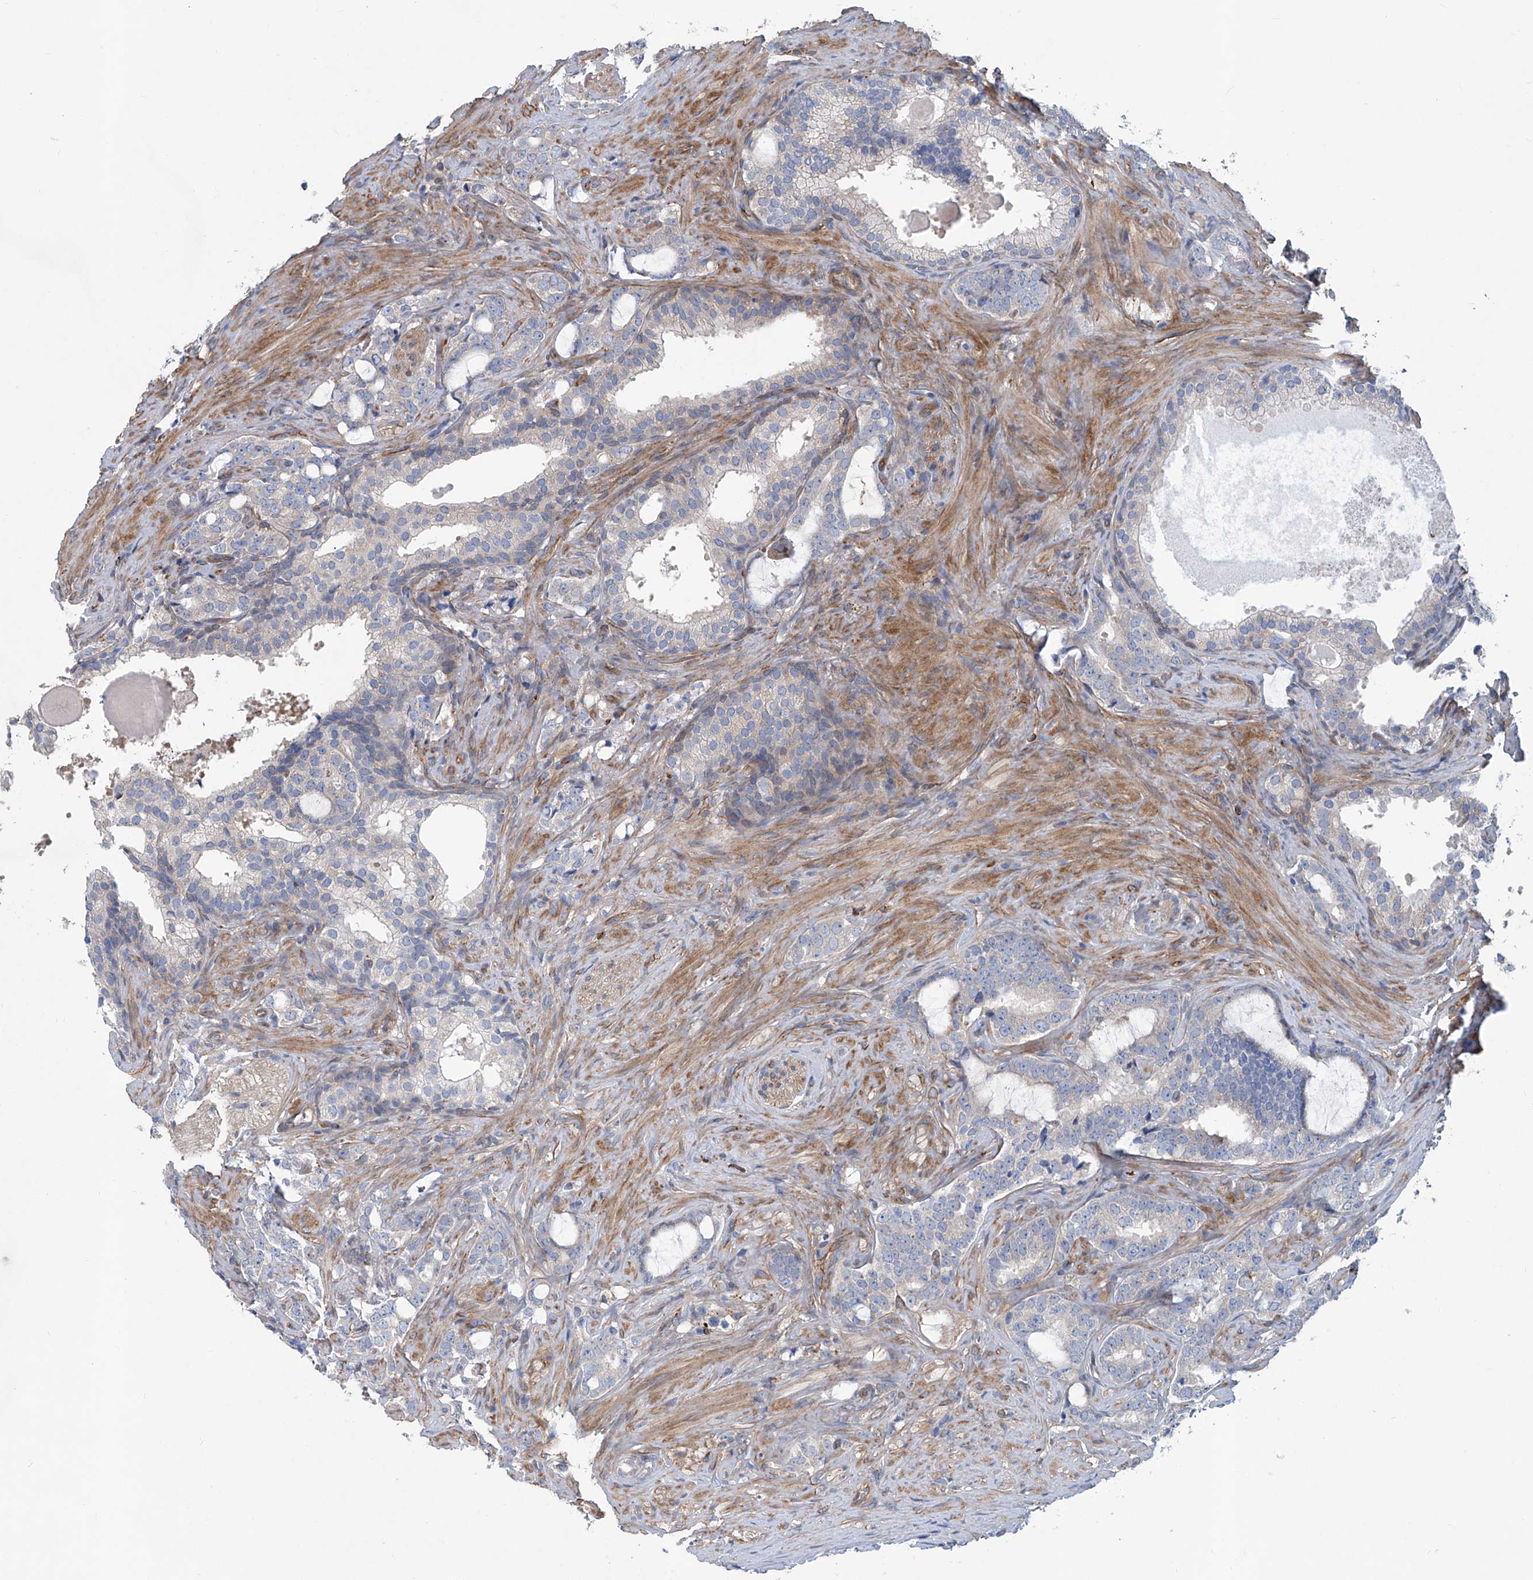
{"staining": {"intensity": "negative", "quantity": "none", "location": "none"}, "tissue": "prostate cancer", "cell_type": "Tumor cells", "image_type": "cancer", "snomed": [{"axis": "morphology", "description": "Adenocarcinoma, High grade"}, {"axis": "topography", "description": "Prostate"}], "caption": "An image of human prostate high-grade adenocarcinoma is negative for staining in tumor cells.", "gene": "TNN", "patient": {"sex": "male", "age": 64}}